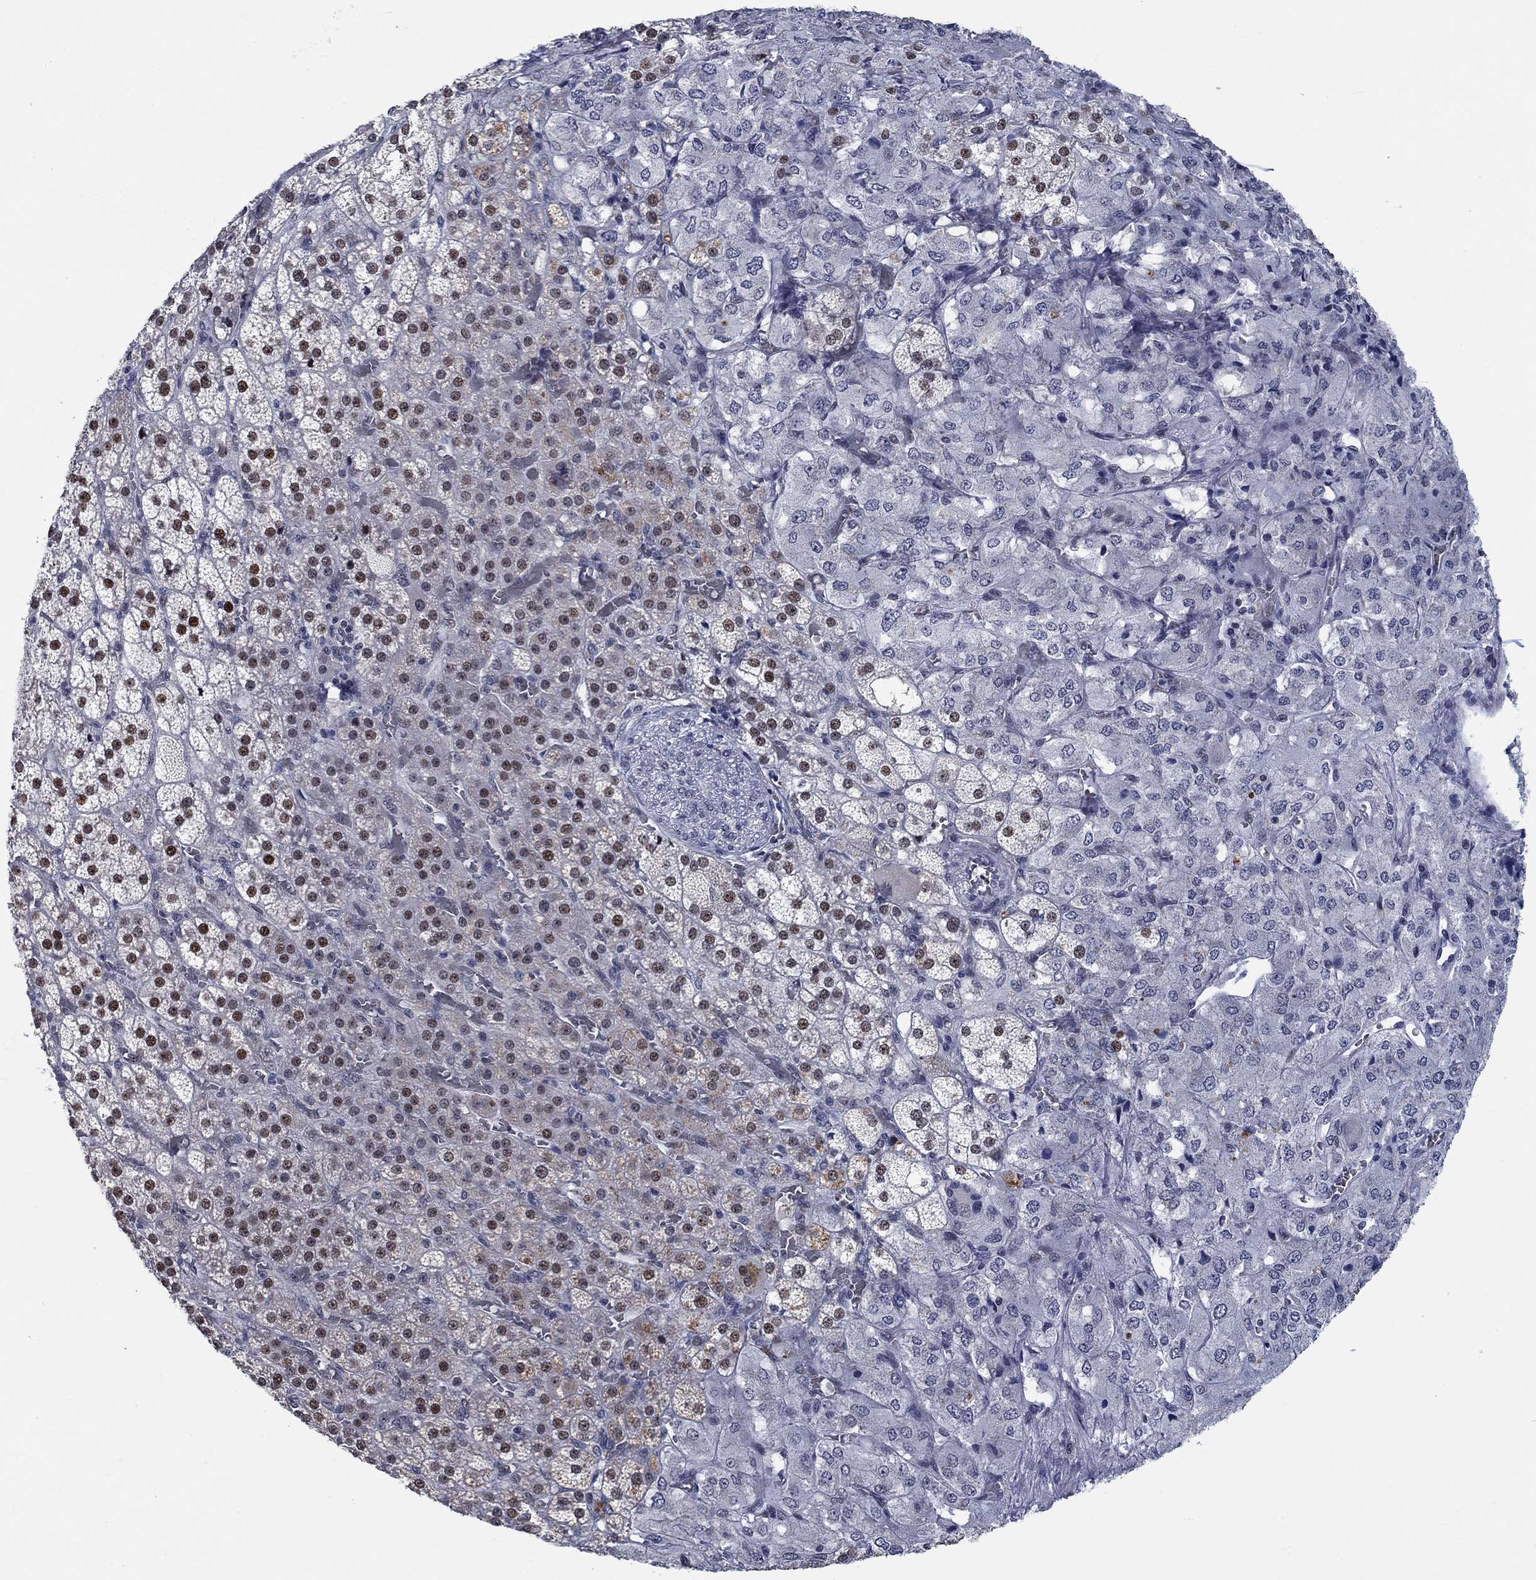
{"staining": {"intensity": "strong", "quantity": "25%-75%", "location": "nuclear"}, "tissue": "adrenal gland", "cell_type": "Glandular cells", "image_type": "normal", "snomed": [{"axis": "morphology", "description": "Normal tissue, NOS"}, {"axis": "topography", "description": "Adrenal gland"}], "caption": "Unremarkable adrenal gland was stained to show a protein in brown. There is high levels of strong nuclear positivity in about 25%-75% of glandular cells.", "gene": "HTN1", "patient": {"sex": "female", "age": 60}}